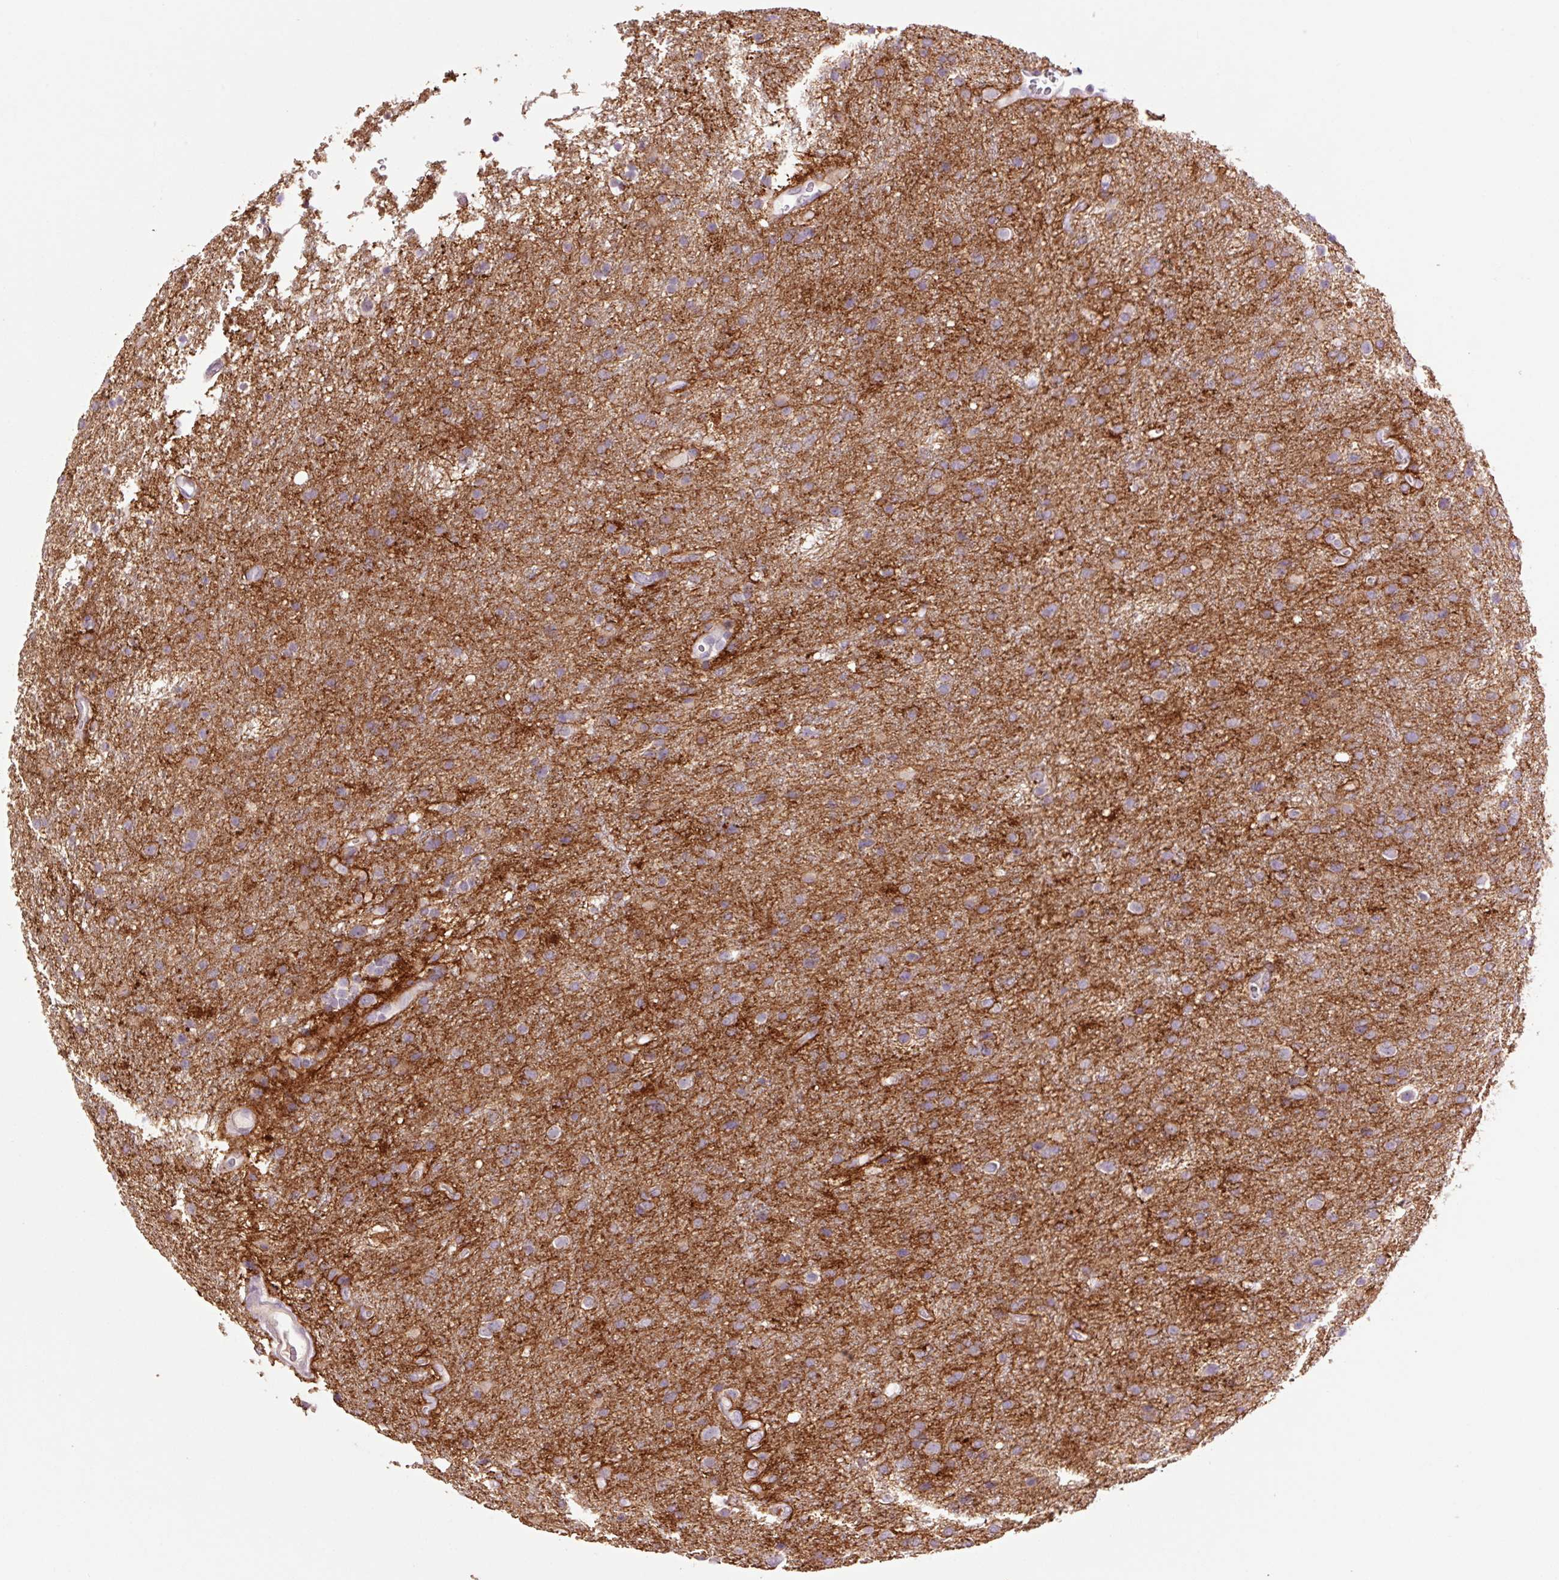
{"staining": {"intensity": "moderate", "quantity": "<25%", "location": "cytoplasmic/membranous"}, "tissue": "glioma", "cell_type": "Tumor cells", "image_type": "cancer", "snomed": [{"axis": "morphology", "description": "Glioma, malignant, Low grade"}, {"axis": "topography", "description": "Brain"}], "caption": "Immunohistochemical staining of glioma demonstrates low levels of moderate cytoplasmic/membranous protein staining in approximately <25% of tumor cells.", "gene": "SLC1A4", "patient": {"sex": "female", "age": 32}}